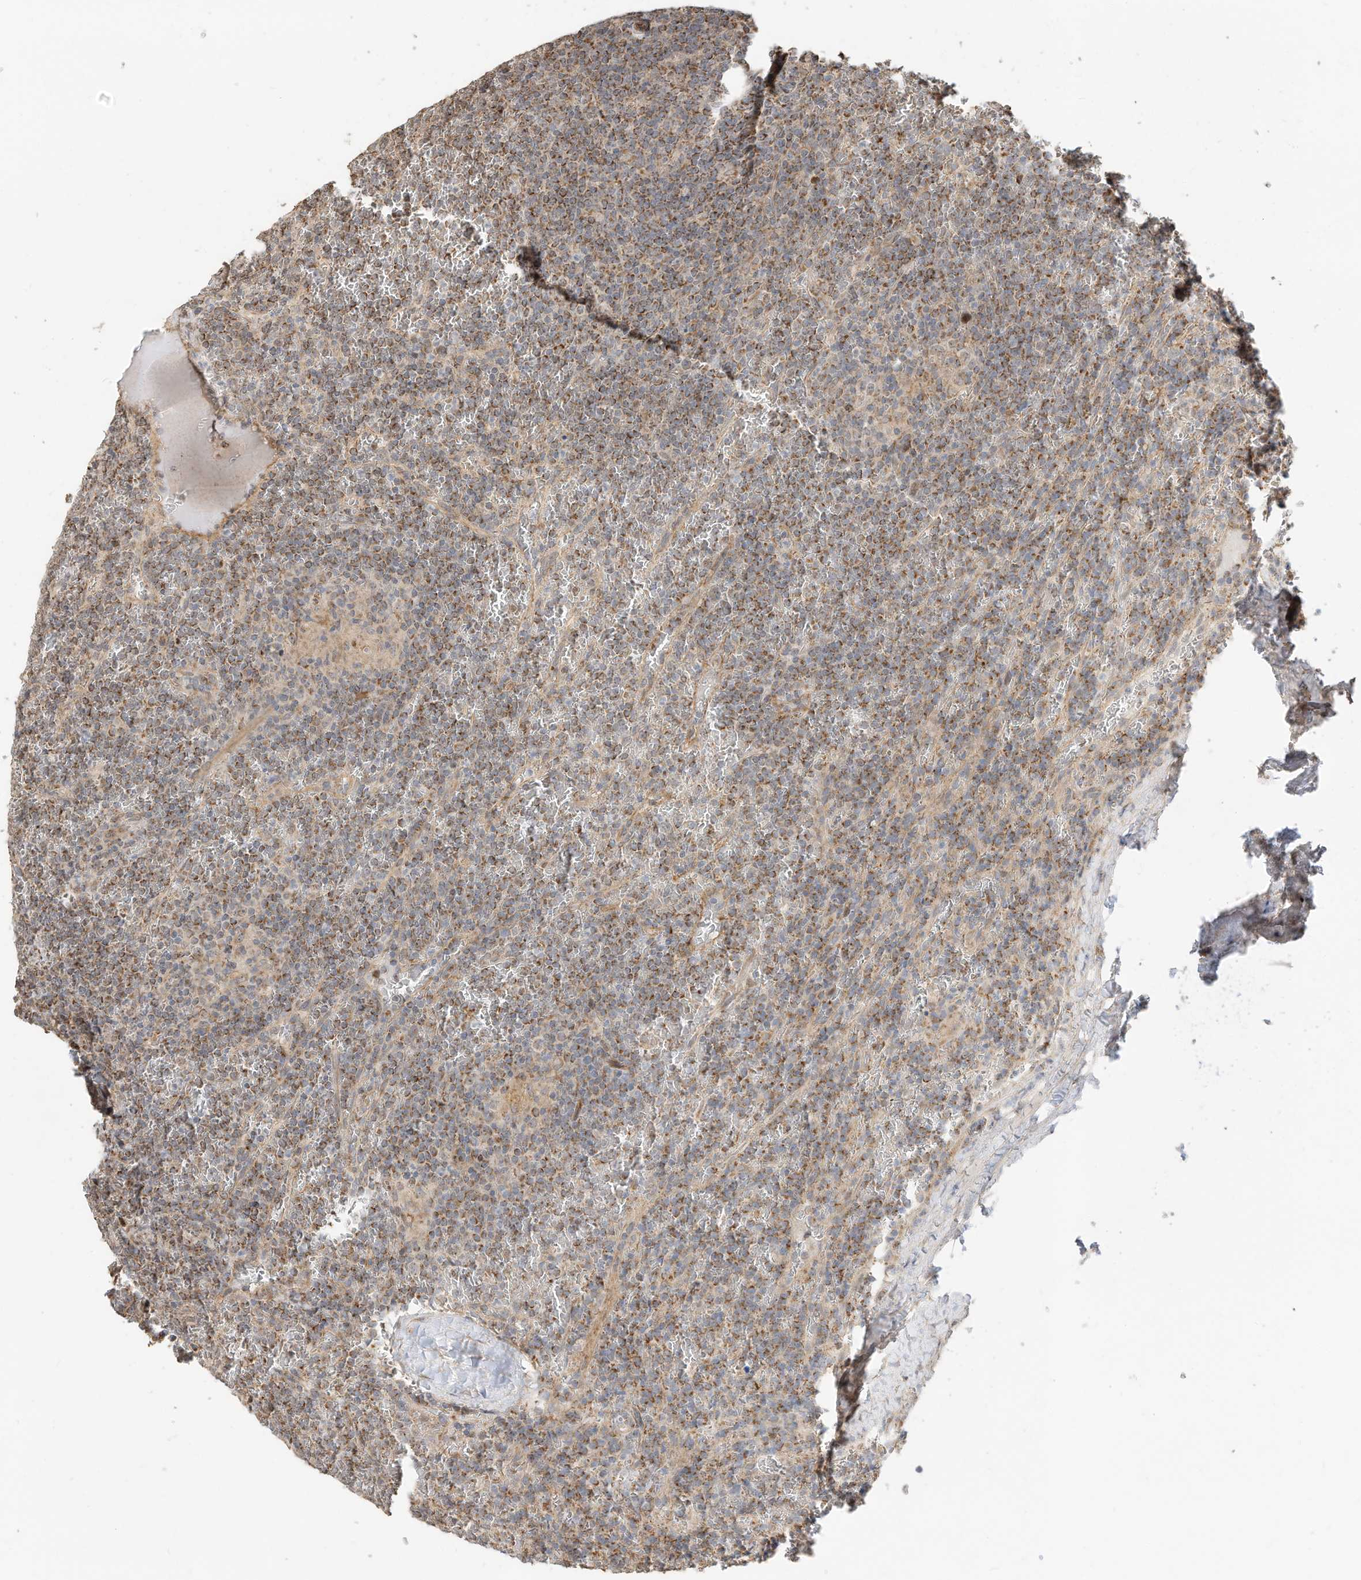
{"staining": {"intensity": "moderate", "quantity": ">75%", "location": "cytoplasmic/membranous"}, "tissue": "lymphoma", "cell_type": "Tumor cells", "image_type": "cancer", "snomed": [{"axis": "morphology", "description": "Malignant lymphoma, non-Hodgkin's type, Low grade"}, {"axis": "topography", "description": "Spleen"}], "caption": "Low-grade malignant lymphoma, non-Hodgkin's type stained with immunohistochemistry (IHC) shows moderate cytoplasmic/membranous positivity in approximately >75% of tumor cells. Immunohistochemistry (ihc) stains the protein of interest in brown and the nuclei are stained blue.", "gene": "CAGE1", "patient": {"sex": "female", "age": 19}}